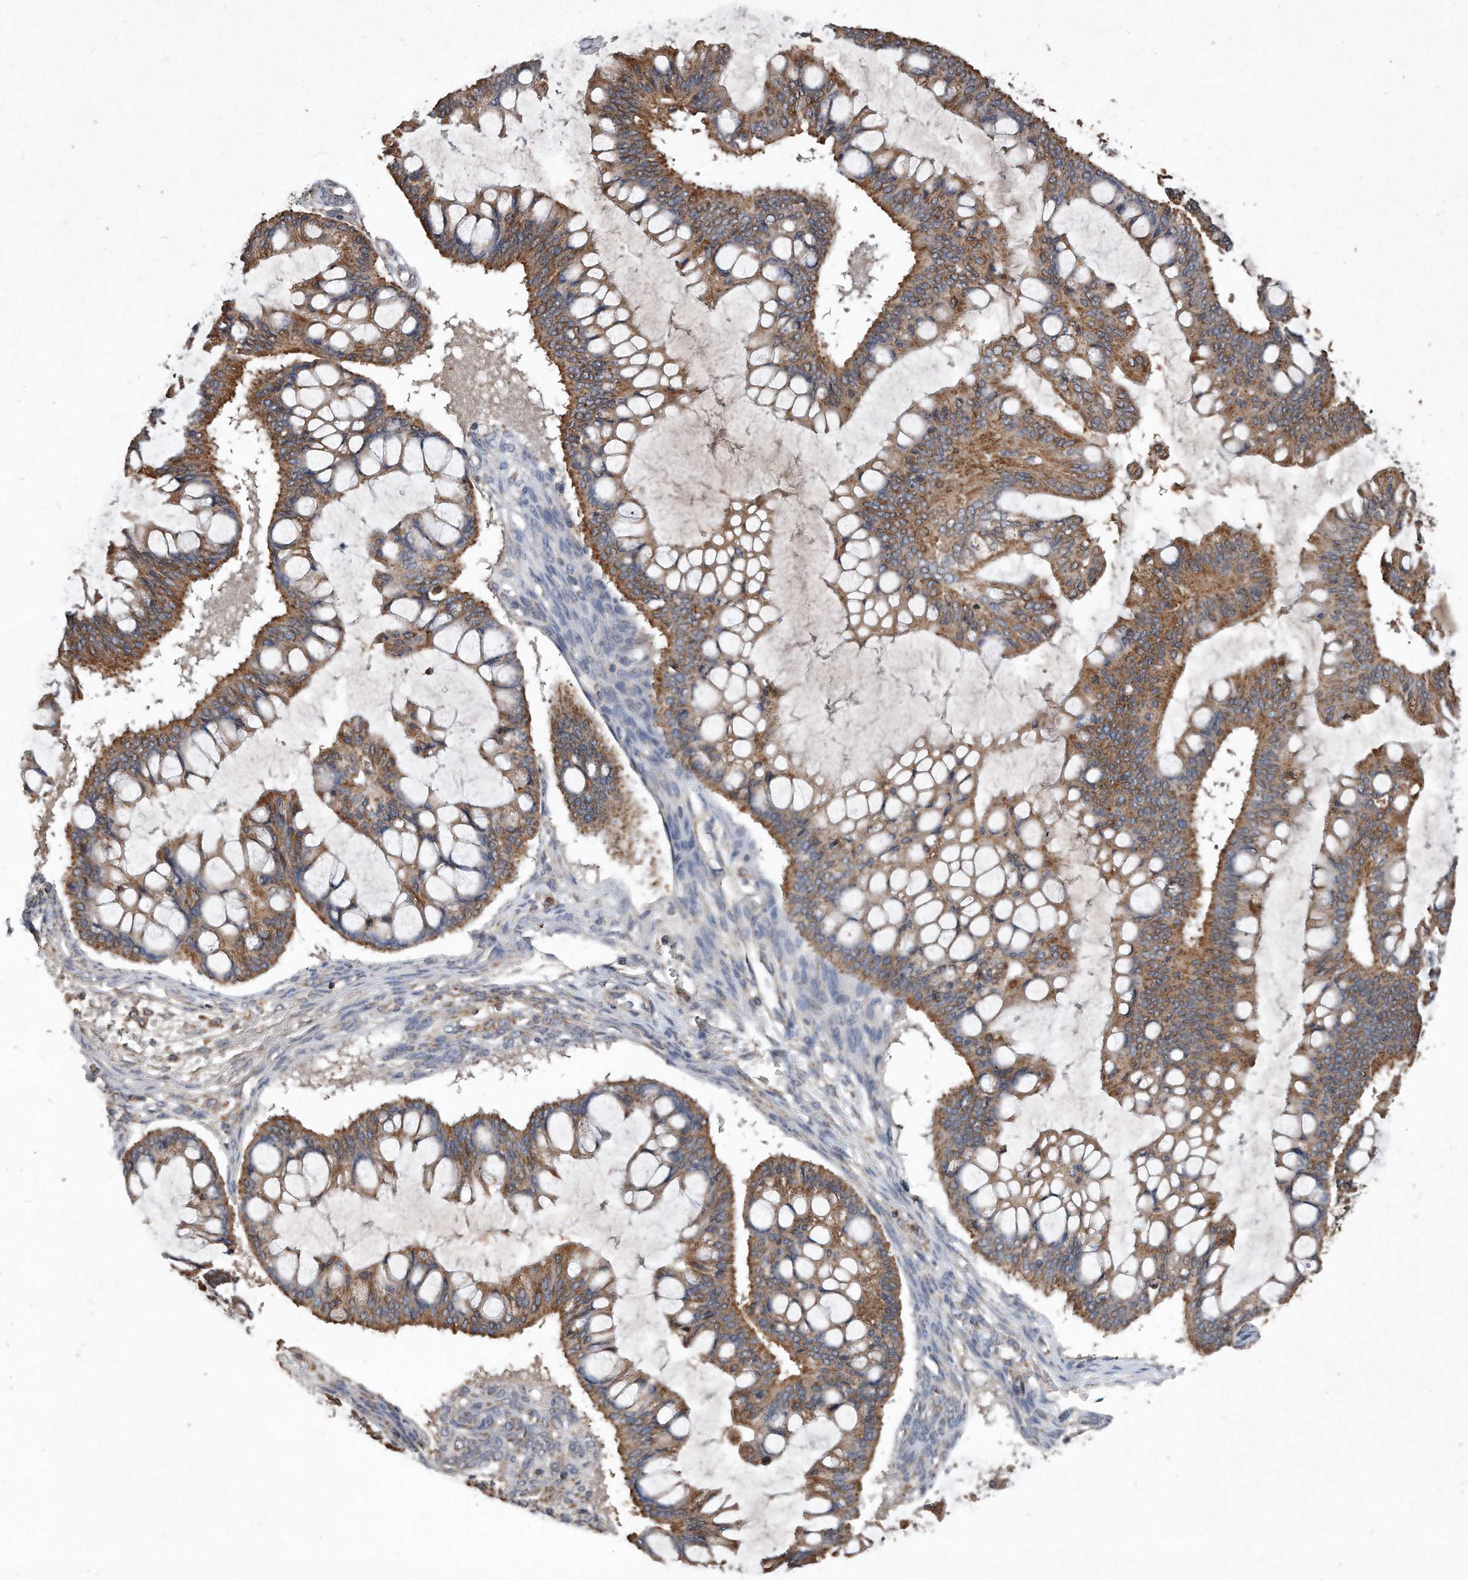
{"staining": {"intensity": "moderate", "quantity": ">75%", "location": "cytoplasmic/membranous"}, "tissue": "ovarian cancer", "cell_type": "Tumor cells", "image_type": "cancer", "snomed": [{"axis": "morphology", "description": "Cystadenocarcinoma, mucinous, NOS"}, {"axis": "topography", "description": "Ovary"}], "caption": "Human ovarian cancer stained with a protein marker displays moderate staining in tumor cells.", "gene": "SDHA", "patient": {"sex": "female", "age": 73}}